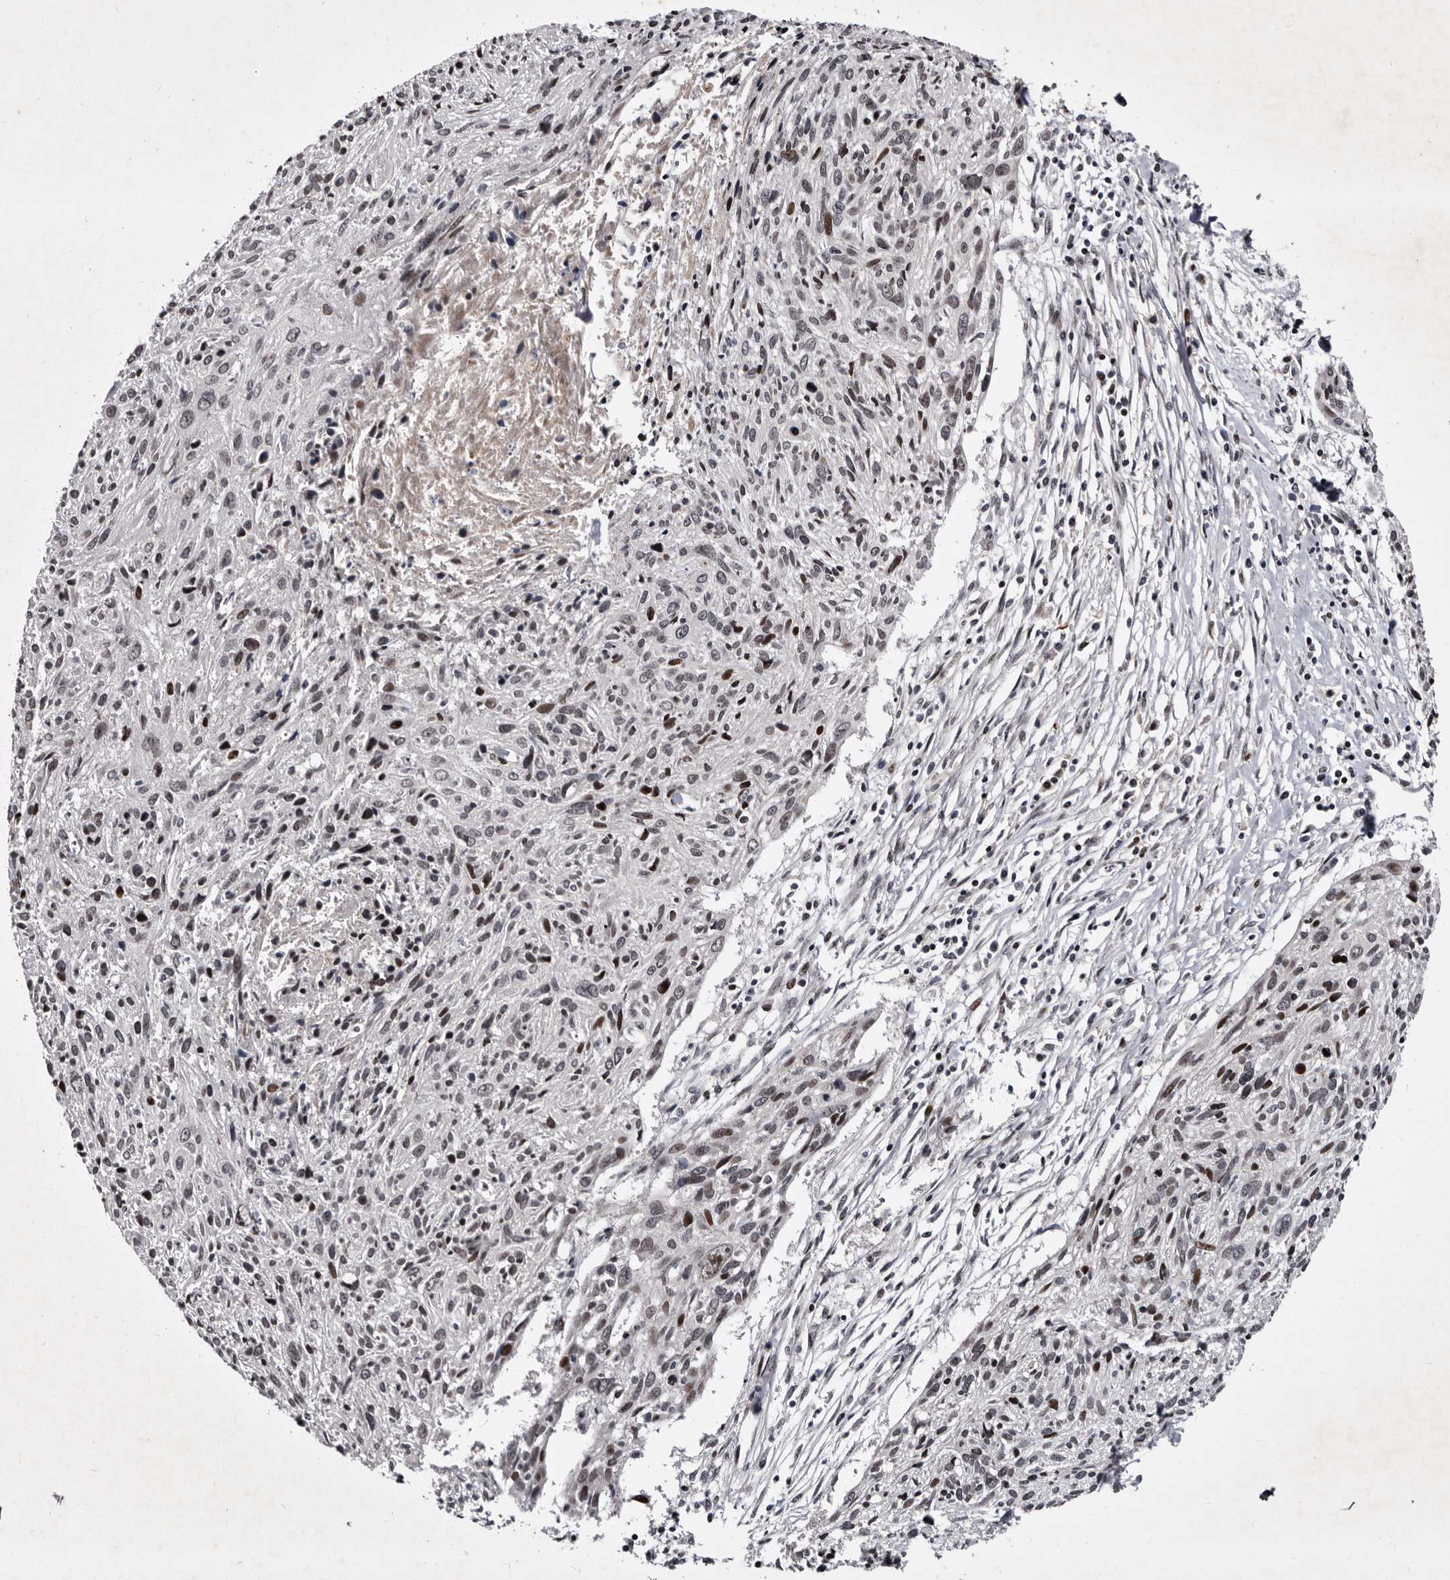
{"staining": {"intensity": "moderate", "quantity": "<25%", "location": "nuclear"}, "tissue": "cervical cancer", "cell_type": "Tumor cells", "image_type": "cancer", "snomed": [{"axis": "morphology", "description": "Squamous cell carcinoma, NOS"}, {"axis": "topography", "description": "Cervix"}], "caption": "A low amount of moderate nuclear staining is present in about <25% of tumor cells in cervical cancer (squamous cell carcinoma) tissue. (DAB IHC with brightfield microscopy, high magnification).", "gene": "TNKS", "patient": {"sex": "female", "age": 51}}